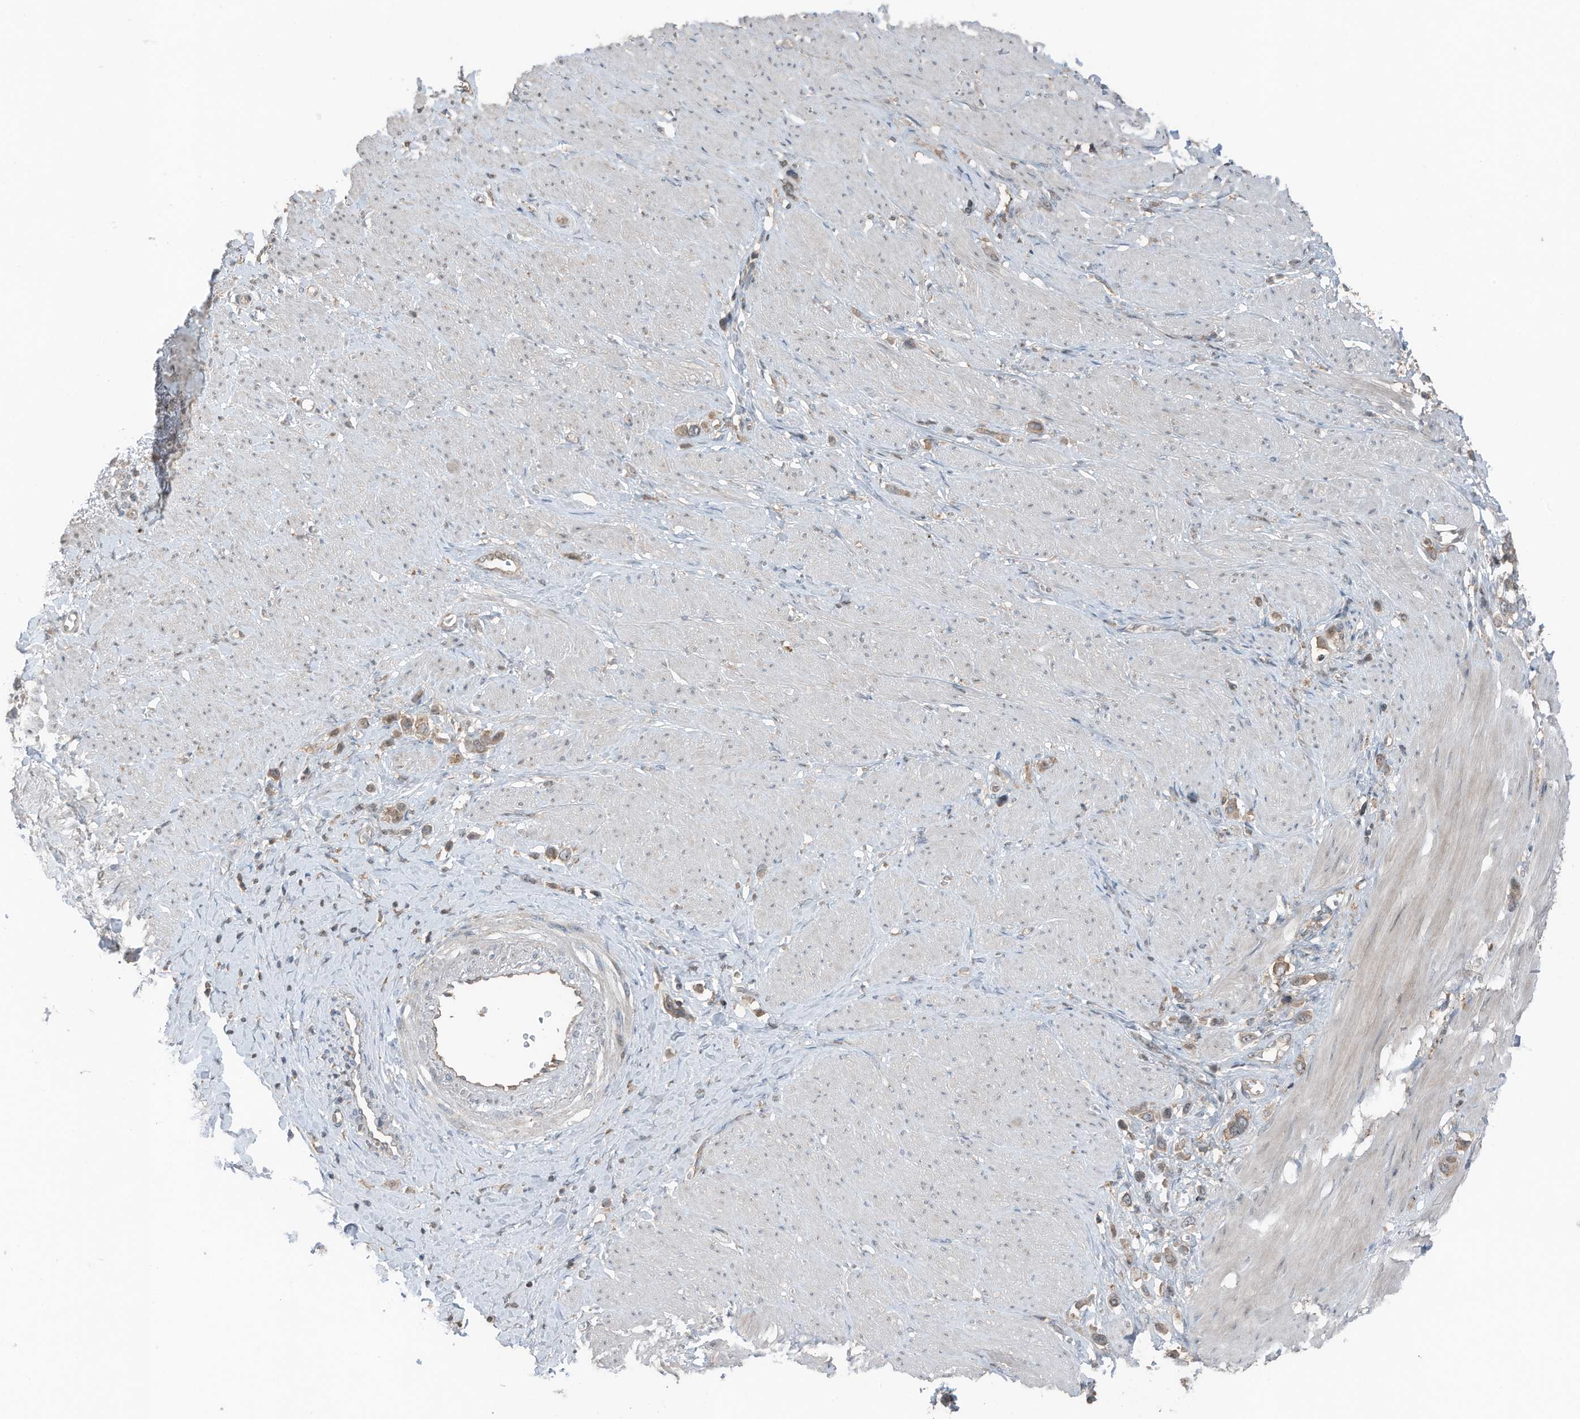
{"staining": {"intensity": "moderate", "quantity": ">75%", "location": "cytoplasmic/membranous"}, "tissue": "stomach cancer", "cell_type": "Tumor cells", "image_type": "cancer", "snomed": [{"axis": "morphology", "description": "Adenocarcinoma, NOS"}, {"axis": "topography", "description": "Stomach"}], "caption": "Approximately >75% of tumor cells in human stomach adenocarcinoma show moderate cytoplasmic/membranous protein expression as visualized by brown immunohistochemical staining.", "gene": "TXNDC9", "patient": {"sex": "female", "age": 65}}